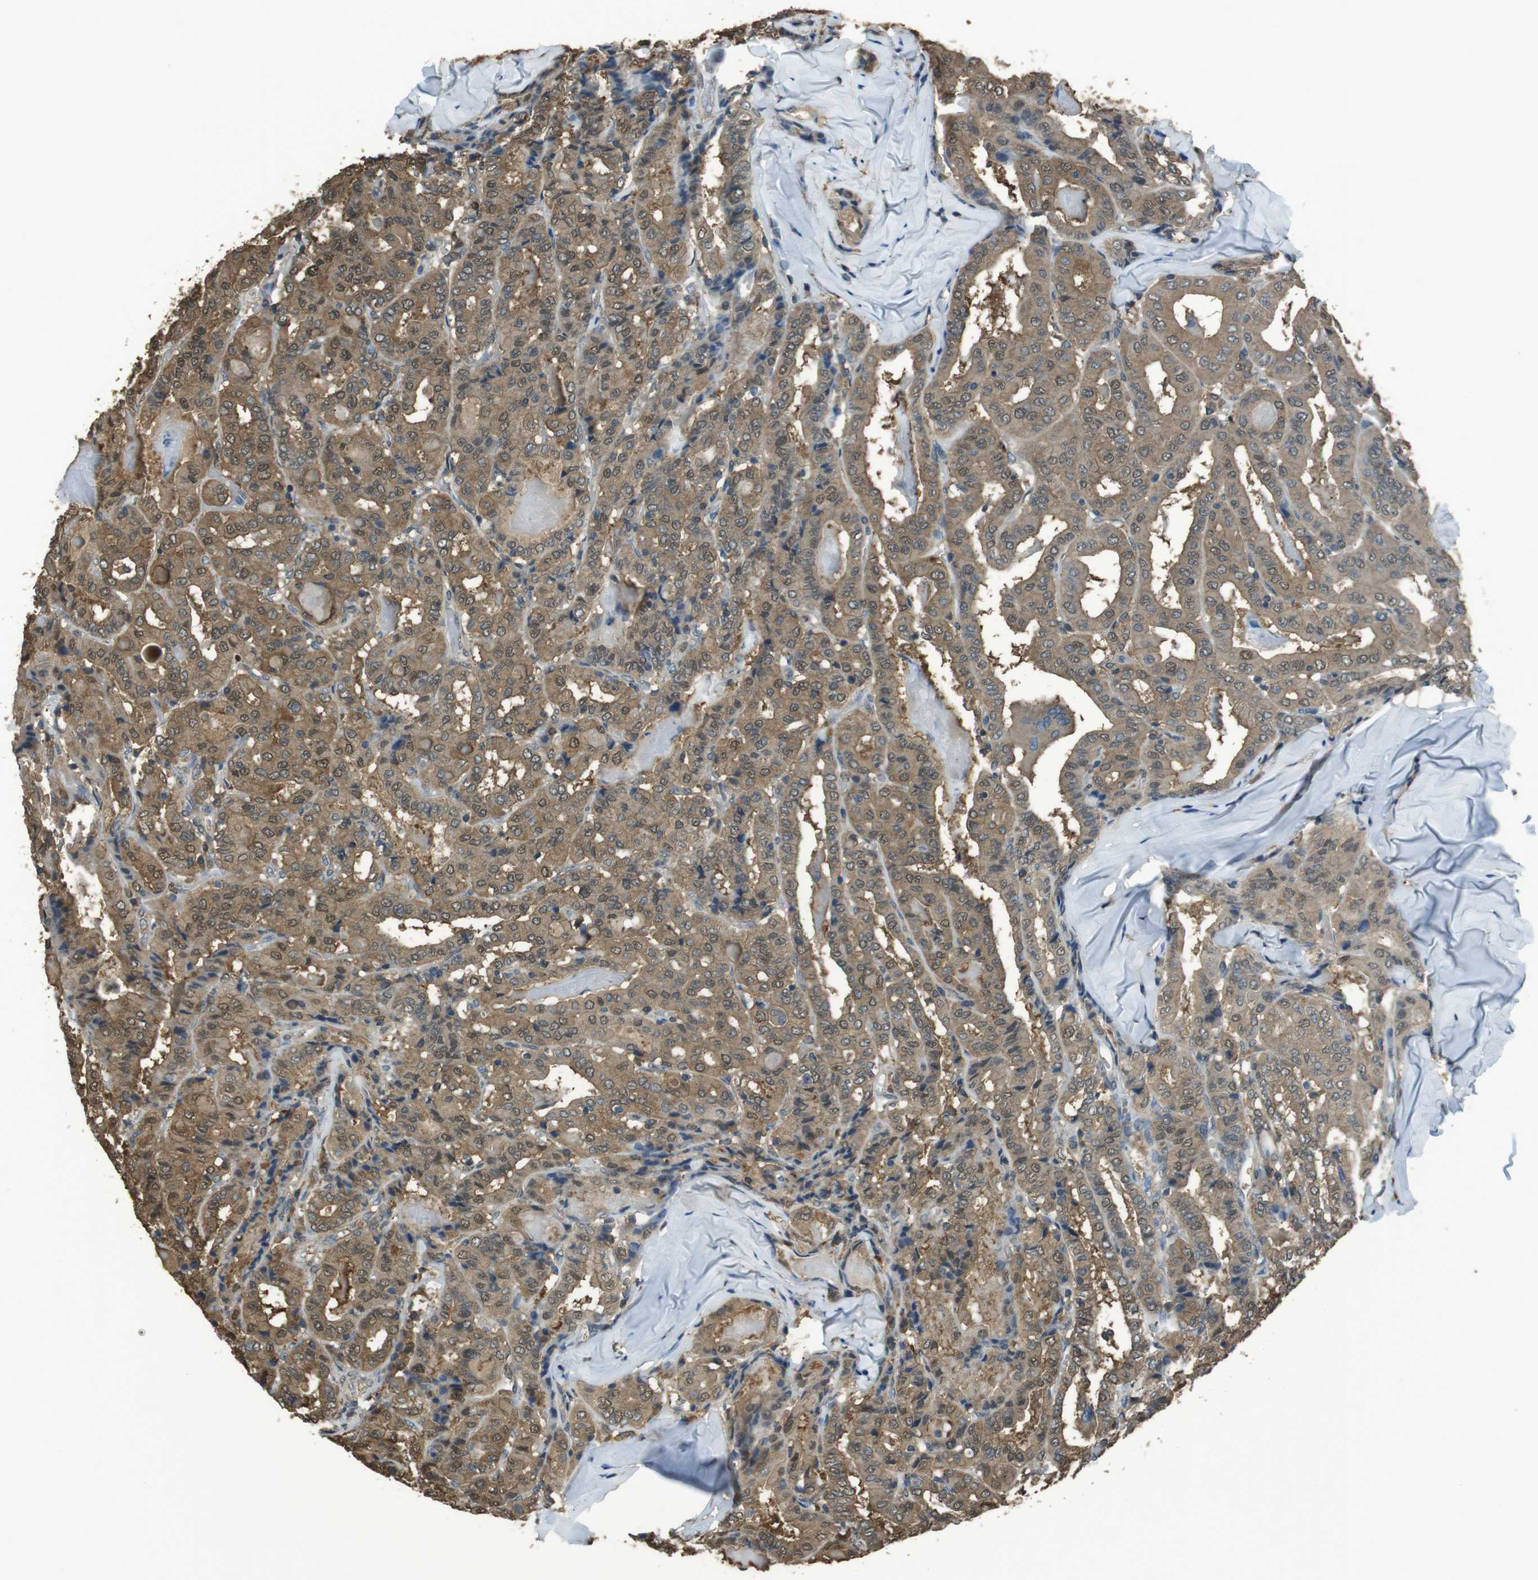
{"staining": {"intensity": "moderate", "quantity": ">75%", "location": "cytoplasmic/membranous,nuclear"}, "tissue": "thyroid cancer", "cell_type": "Tumor cells", "image_type": "cancer", "snomed": [{"axis": "morphology", "description": "Papillary adenocarcinoma, NOS"}, {"axis": "topography", "description": "Thyroid gland"}], "caption": "Protein staining displays moderate cytoplasmic/membranous and nuclear expression in about >75% of tumor cells in papillary adenocarcinoma (thyroid). The staining is performed using DAB brown chromogen to label protein expression. The nuclei are counter-stained blue using hematoxylin.", "gene": "TWSG1", "patient": {"sex": "female", "age": 42}}